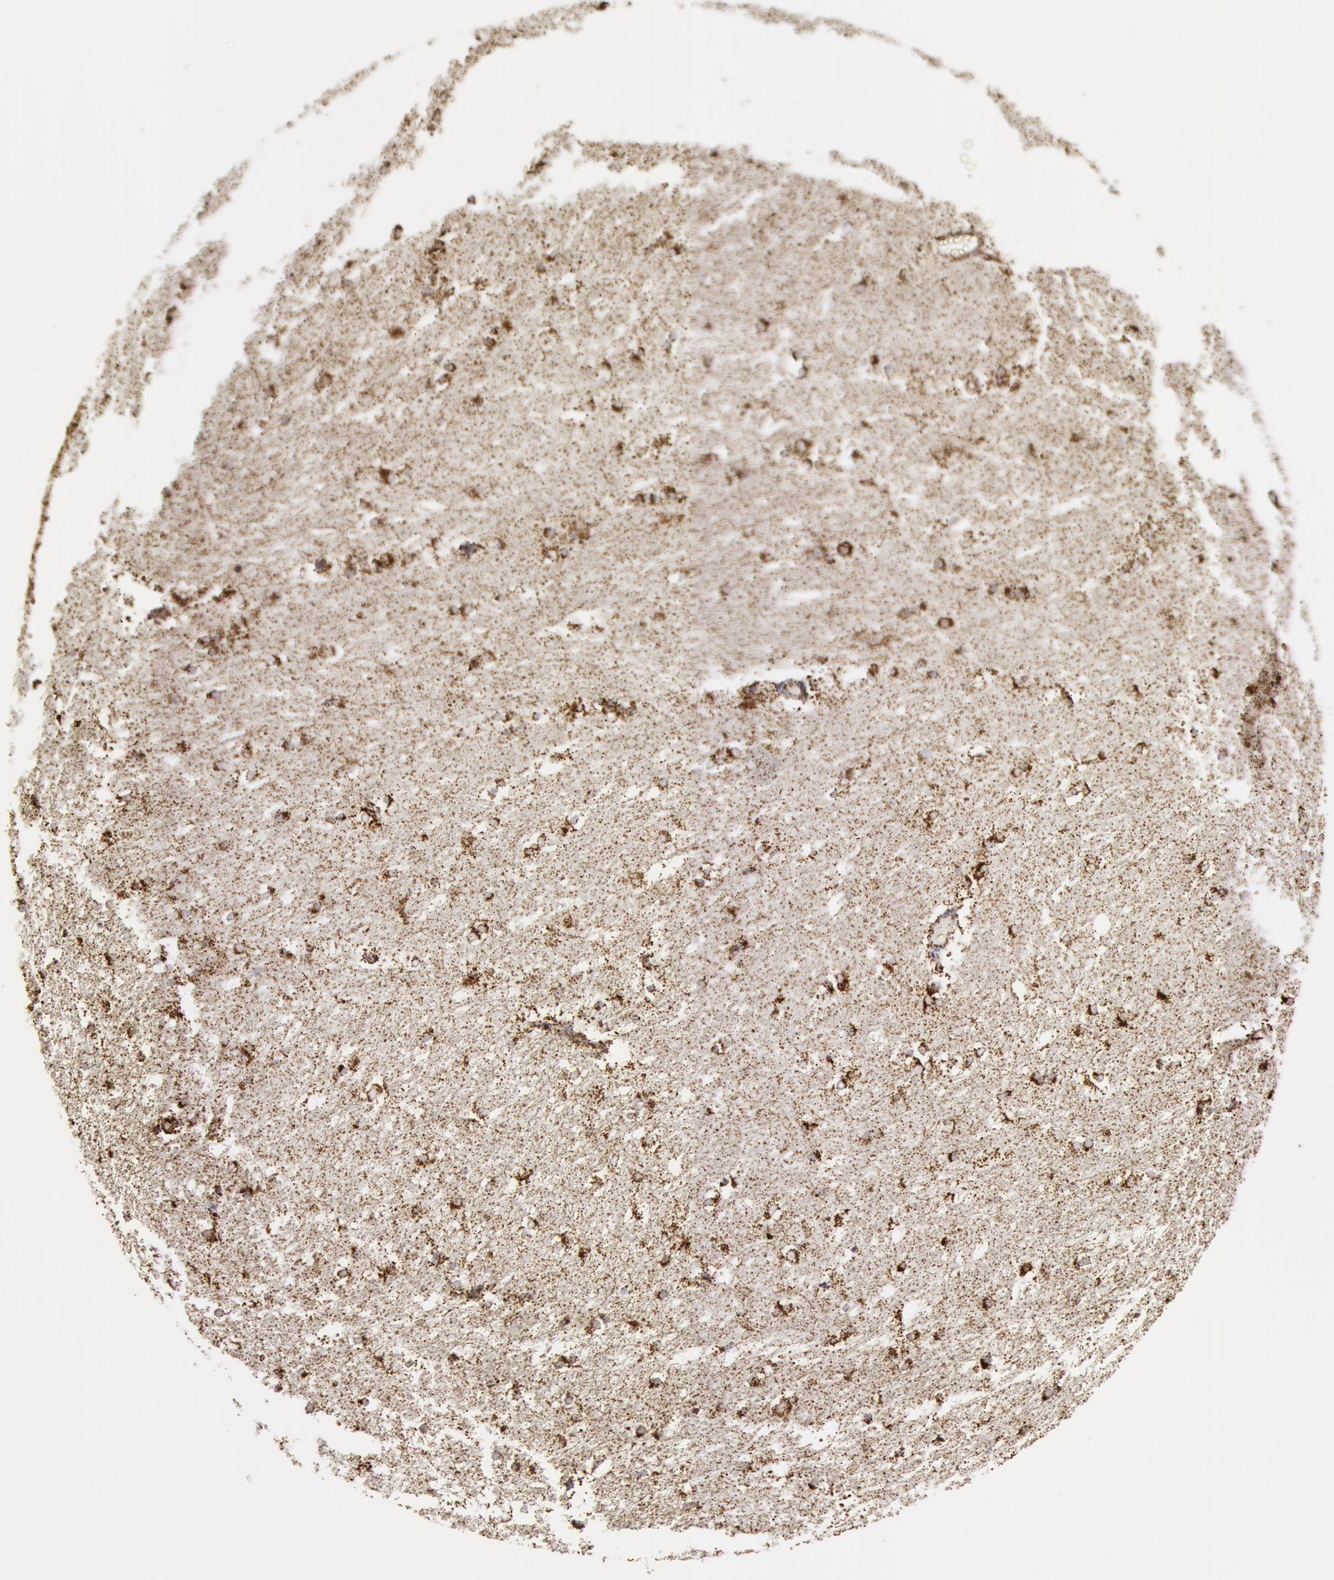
{"staining": {"intensity": "moderate", "quantity": ">75%", "location": "cytoplasmic/membranous"}, "tissue": "caudate", "cell_type": "Glial cells", "image_type": "normal", "snomed": [{"axis": "morphology", "description": "Normal tissue, NOS"}, {"axis": "topography", "description": "Lateral ventricle wall"}], "caption": "An immunohistochemistry (IHC) micrograph of normal tissue is shown. Protein staining in brown labels moderate cytoplasmic/membranous positivity in caudate within glial cells. Nuclei are stained in blue.", "gene": "ATP5F1B", "patient": {"sex": "female", "age": 19}}